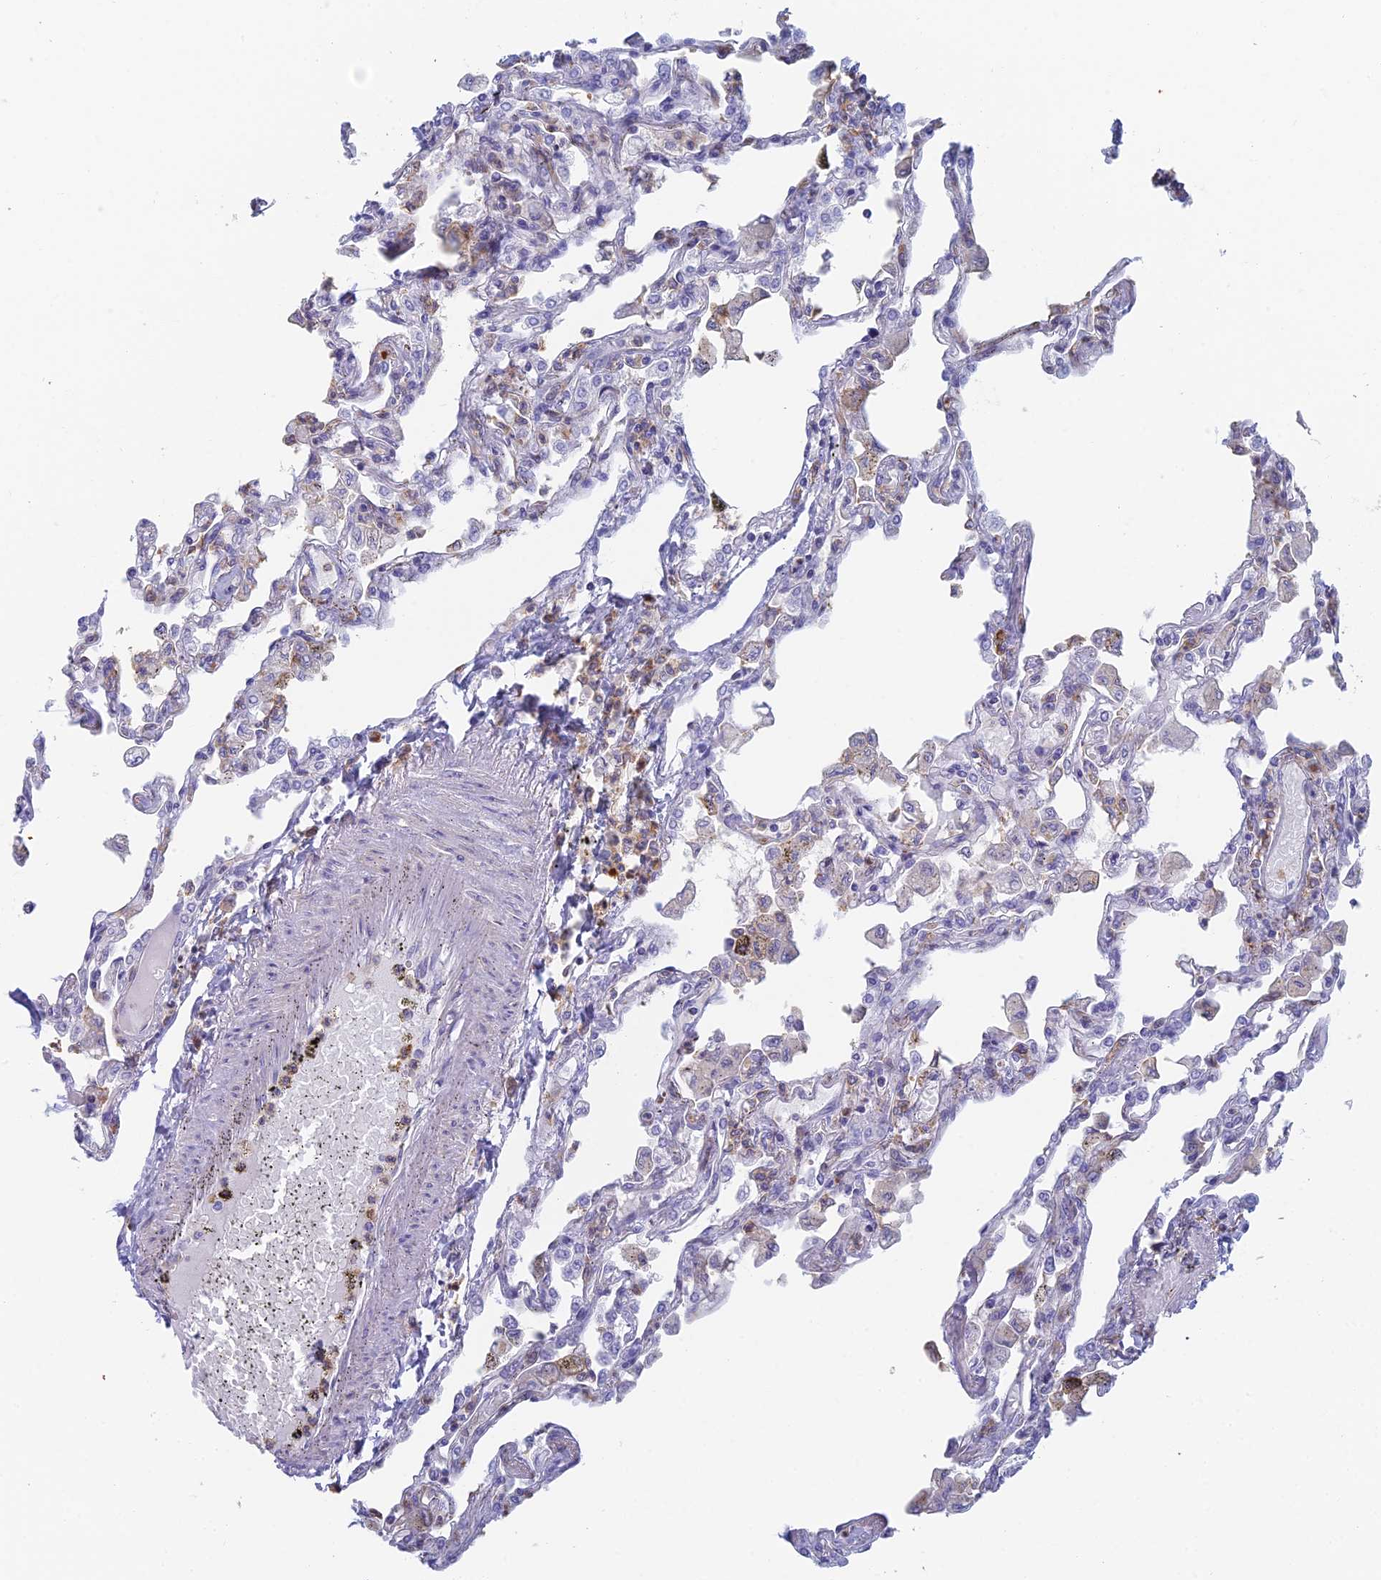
{"staining": {"intensity": "negative", "quantity": "none", "location": "none"}, "tissue": "lung", "cell_type": "Alveolar cells", "image_type": "normal", "snomed": [{"axis": "morphology", "description": "Normal tissue, NOS"}, {"axis": "topography", "description": "Bronchus"}, {"axis": "topography", "description": "Lung"}], "caption": "Human lung stained for a protein using immunohistochemistry (IHC) demonstrates no expression in alveolar cells.", "gene": "STRN4", "patient": {"sex": "female", "age": 49}}